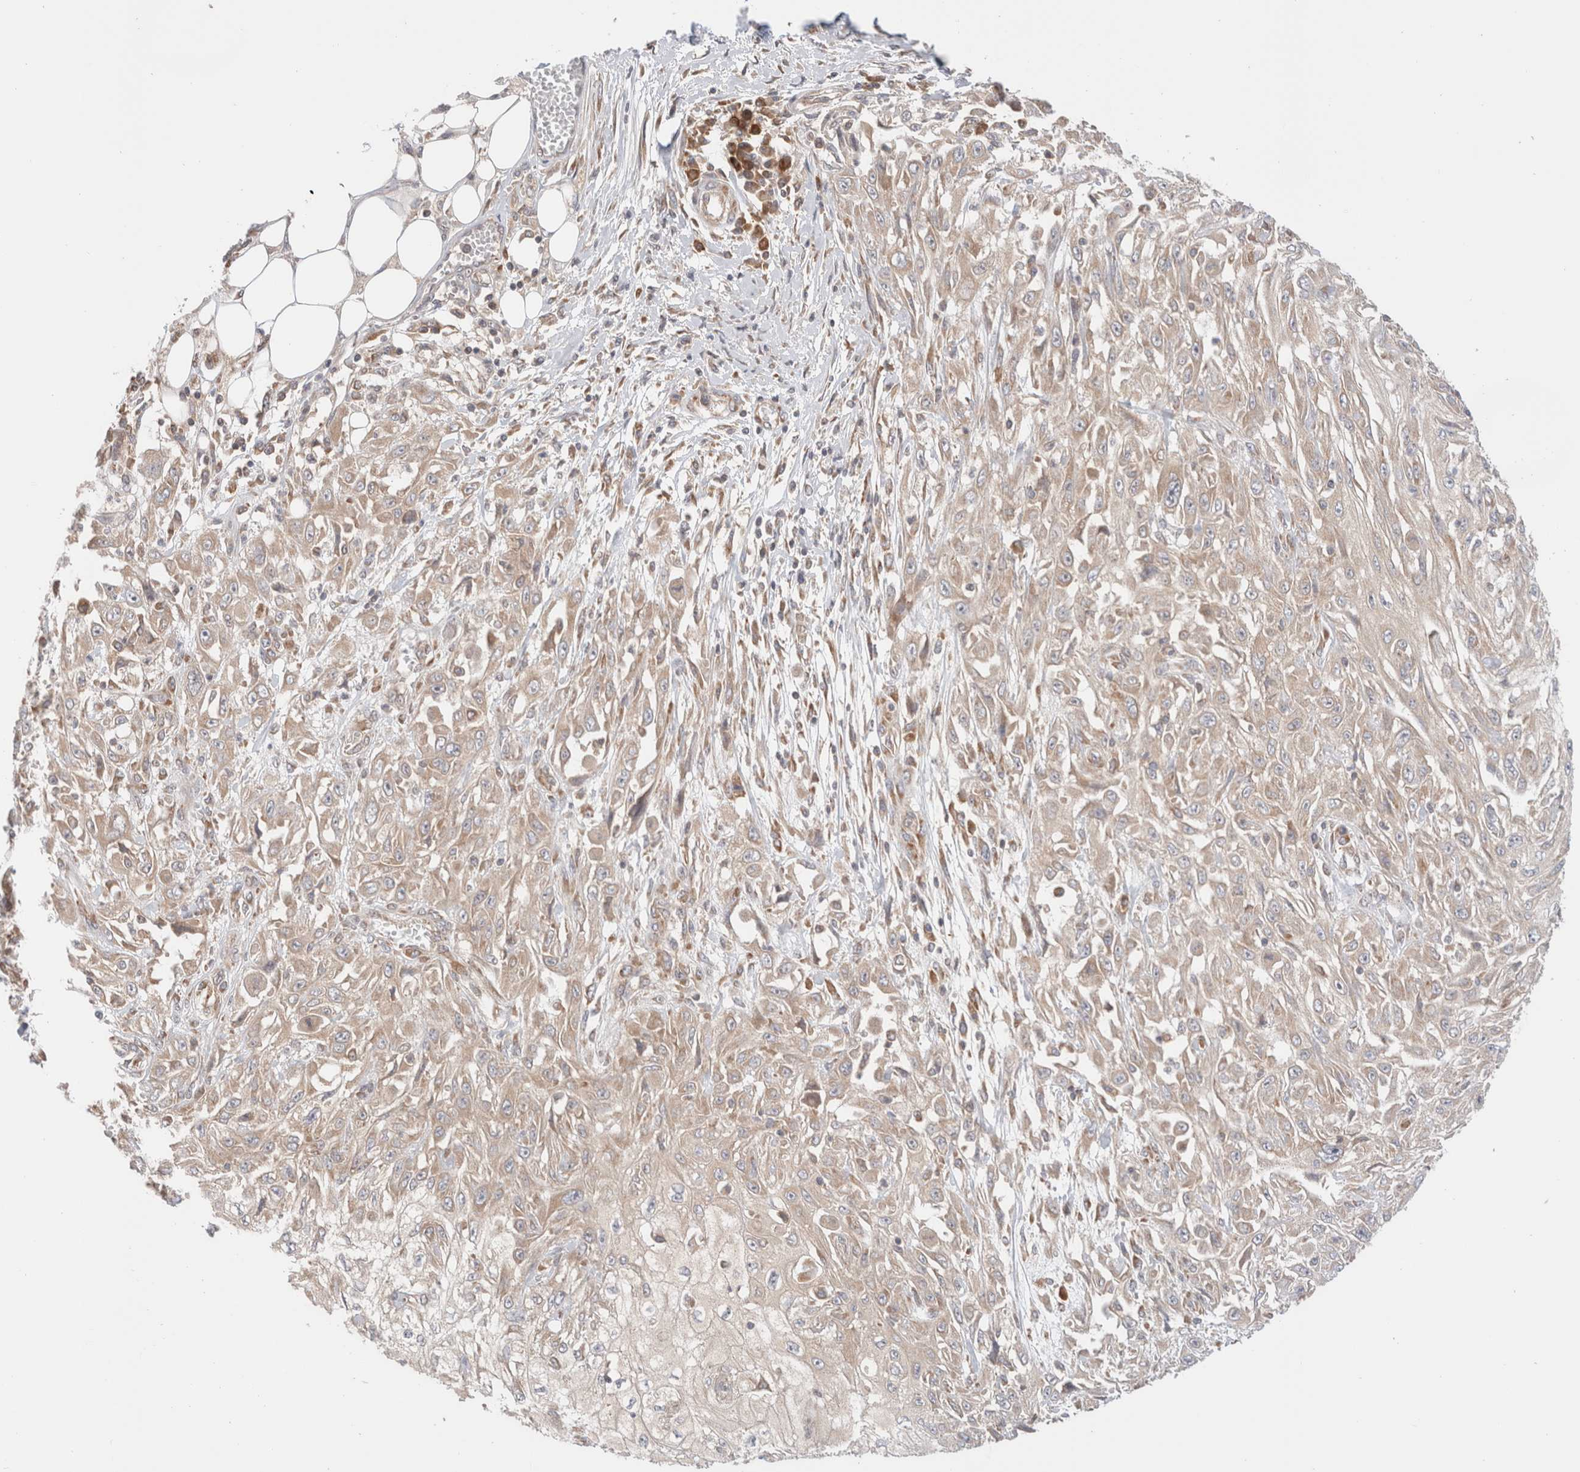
{"staining": {"intensity": "weak", "quantity": ">75%", "location": "cytoplasmic/membranous"}, "tissue": "skin cancer", "cell_type": "Tumor cells", "image_type": "cancer", "snomed": [{"axis": "morphology", "description": "Squamous cell carcinoma, NOS"}, {"axis": "morphology", "description": "Squamous cell carcinoma, metastatic, NOS"}, {"axis": "topography", "description": "Skin"}, {"axis": "topography", "description": "Lymph node"}], "caption": "Immunohistochemistry image of human skin cancer (squamous cell carcinoma) stained for a protein (brown), which shows low levels of weak cytoplasmic/membranous expression in about >75% of tumor cells.", "gene": "XKR4", "patient": {"sex": "male", "age": 75}}